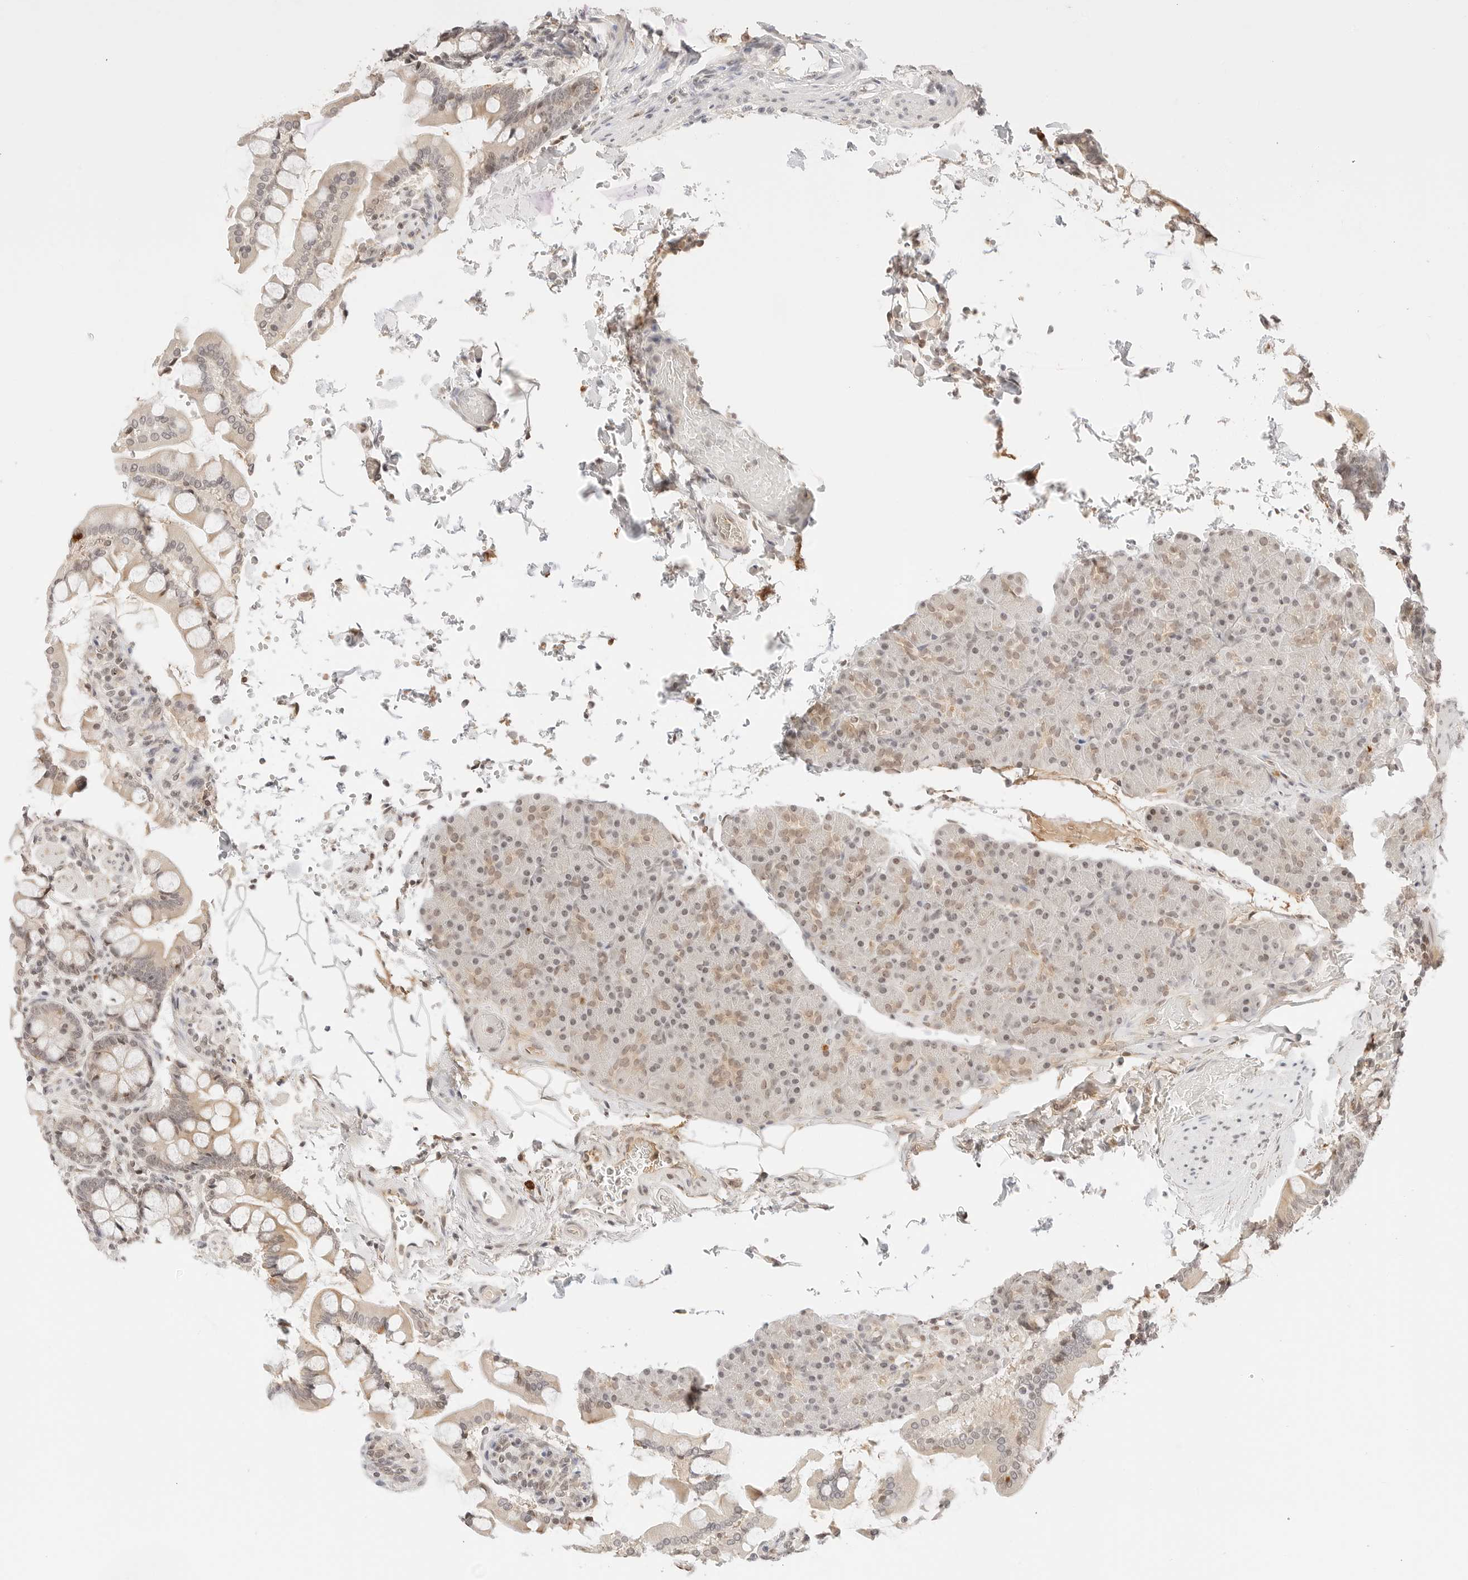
{"staining": {"intensity": "moderate", "quantity": "25%-75%", "location": "cytoplasmic/membranous,nuclear"}, "tissue": "pancreas", "cell_type": "Exocrine glandular cells", "image_type": "normal", "snomed": [{"axis": "morphology", "description": "Normal tissue, NOS"}, {"axis": "topography", "description": "Pancreas"}], "caption": "This photomicrograph reveals IHC staining of benign pancreas, with medium moderate cytoplasmic/membranous,nuclear staining in approximately 25%-75% of exocrine glandular cells.", "gene": "SEPTIN4", "patient": {"sex": "female", "age": 43}}